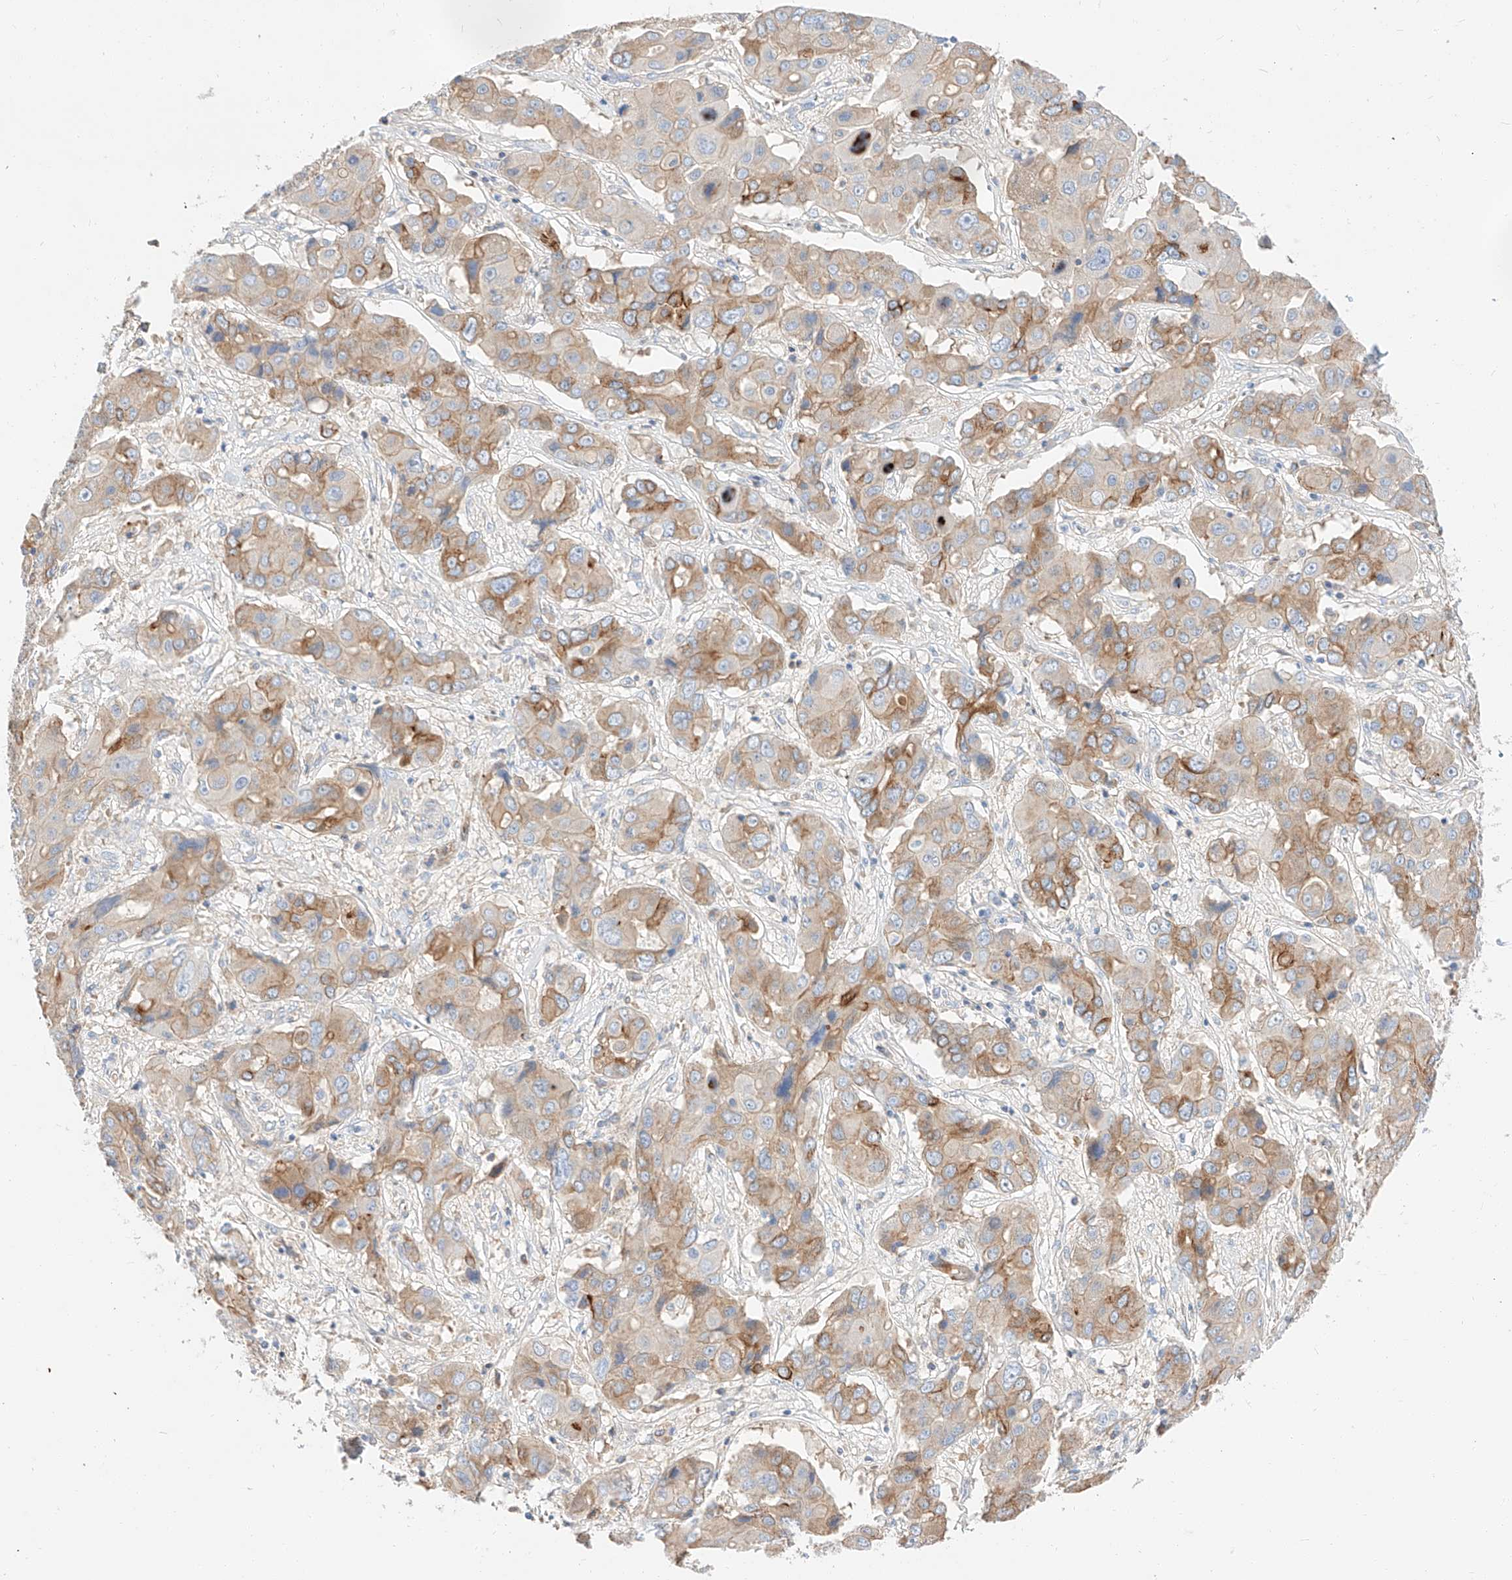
{"staining": {"intensity": "moderate", "quantity": "<25%", "location": "cytoplasmic/membranous"}, "tissue": "liver cancer", "cell_type": "Tumor cells", "image_type": "cancer", "snomed": [{"axis": "morphology", "description": "Cholangiocarcinoma"}, {"axis": "topography", "description": "Liver"}], "caption": "Moderate cytoplasmic/membranous protein expression is appreciated in approximately <25% of tumor cells in liver cancer.", "gene": "MAP7", "patient": {"sex": "male", "age": 67}}